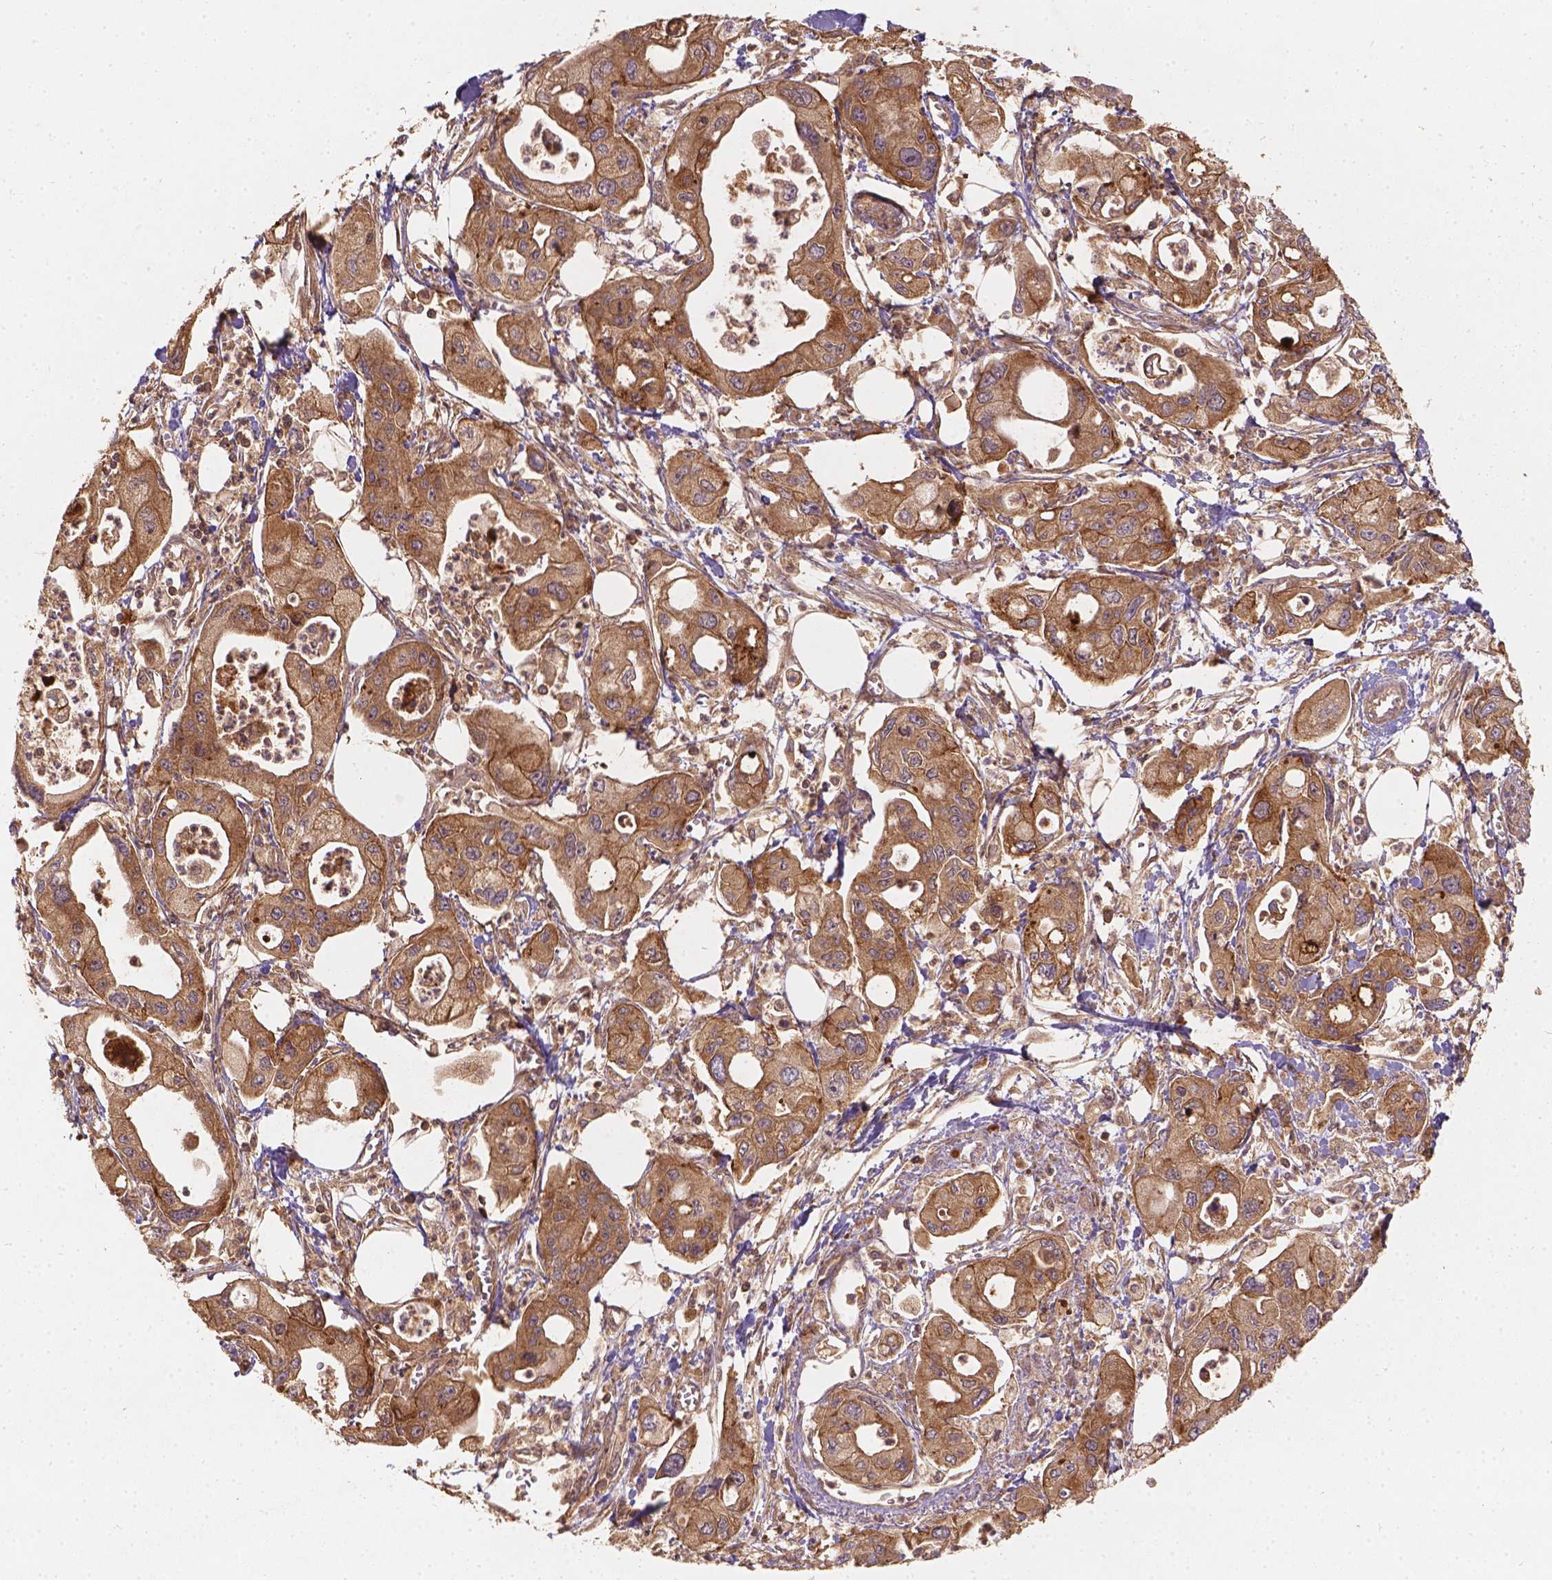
{"staining": {"intensity": "moderate", "quantity": ">75%", "location": "cytoplasmic/membranous"}, "tissue": "pancreatic cancer", "cell_type": "Tumor cells", "image_type": "cancer", "snomed": [{"axis": "morphology", "description": "Adenocarcinoma, NOS"}, {"axis": "topography", "description": "Pancreas"}], "caption": "There is medium levels of moderate cytoplasmic/membranous staining in tumor cells of pancreatic cancer, as demonstrated by immunohistochemical staining (brown color).", "gene": "XPR1", "patient": {"sex": "male", "age": 70}}